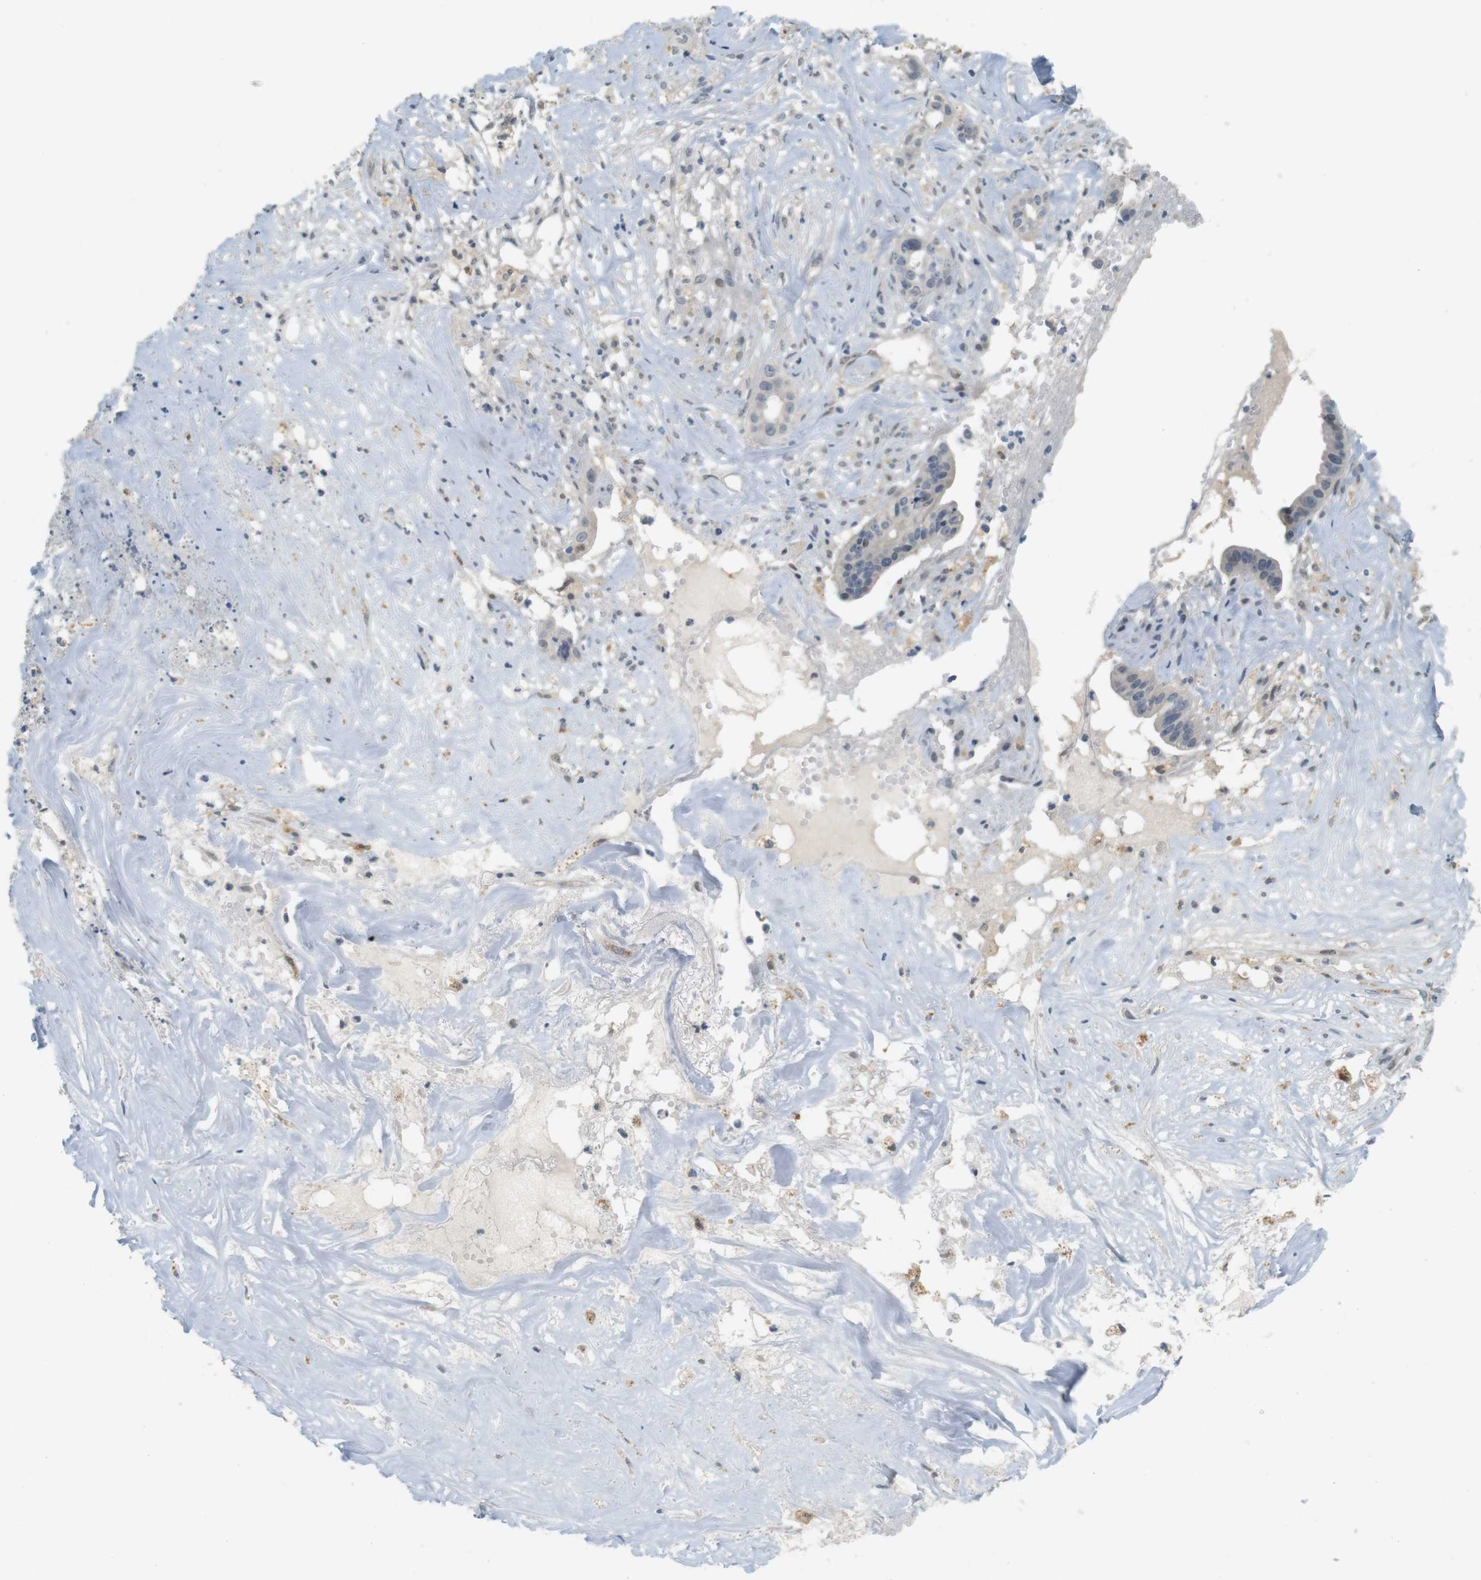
{"staining": {"intensity": "negative", "quantity": "none", "location": "none"}, "tissue": "liver cancer", "cell_type": "Tumor cells", "image_type": "cancer", "snomed": [{"axis": "morphology", "description": "Cholangiocarcinoma"}, {"axis": "topography", "description": "Liver"}], "caption": "The immunohistochemistry histopathology image has no significant positivity in tumor cells of liver cancer tissue.", "gene": "CREB3L2", "patient": {"sex": "female", "age": 61}}